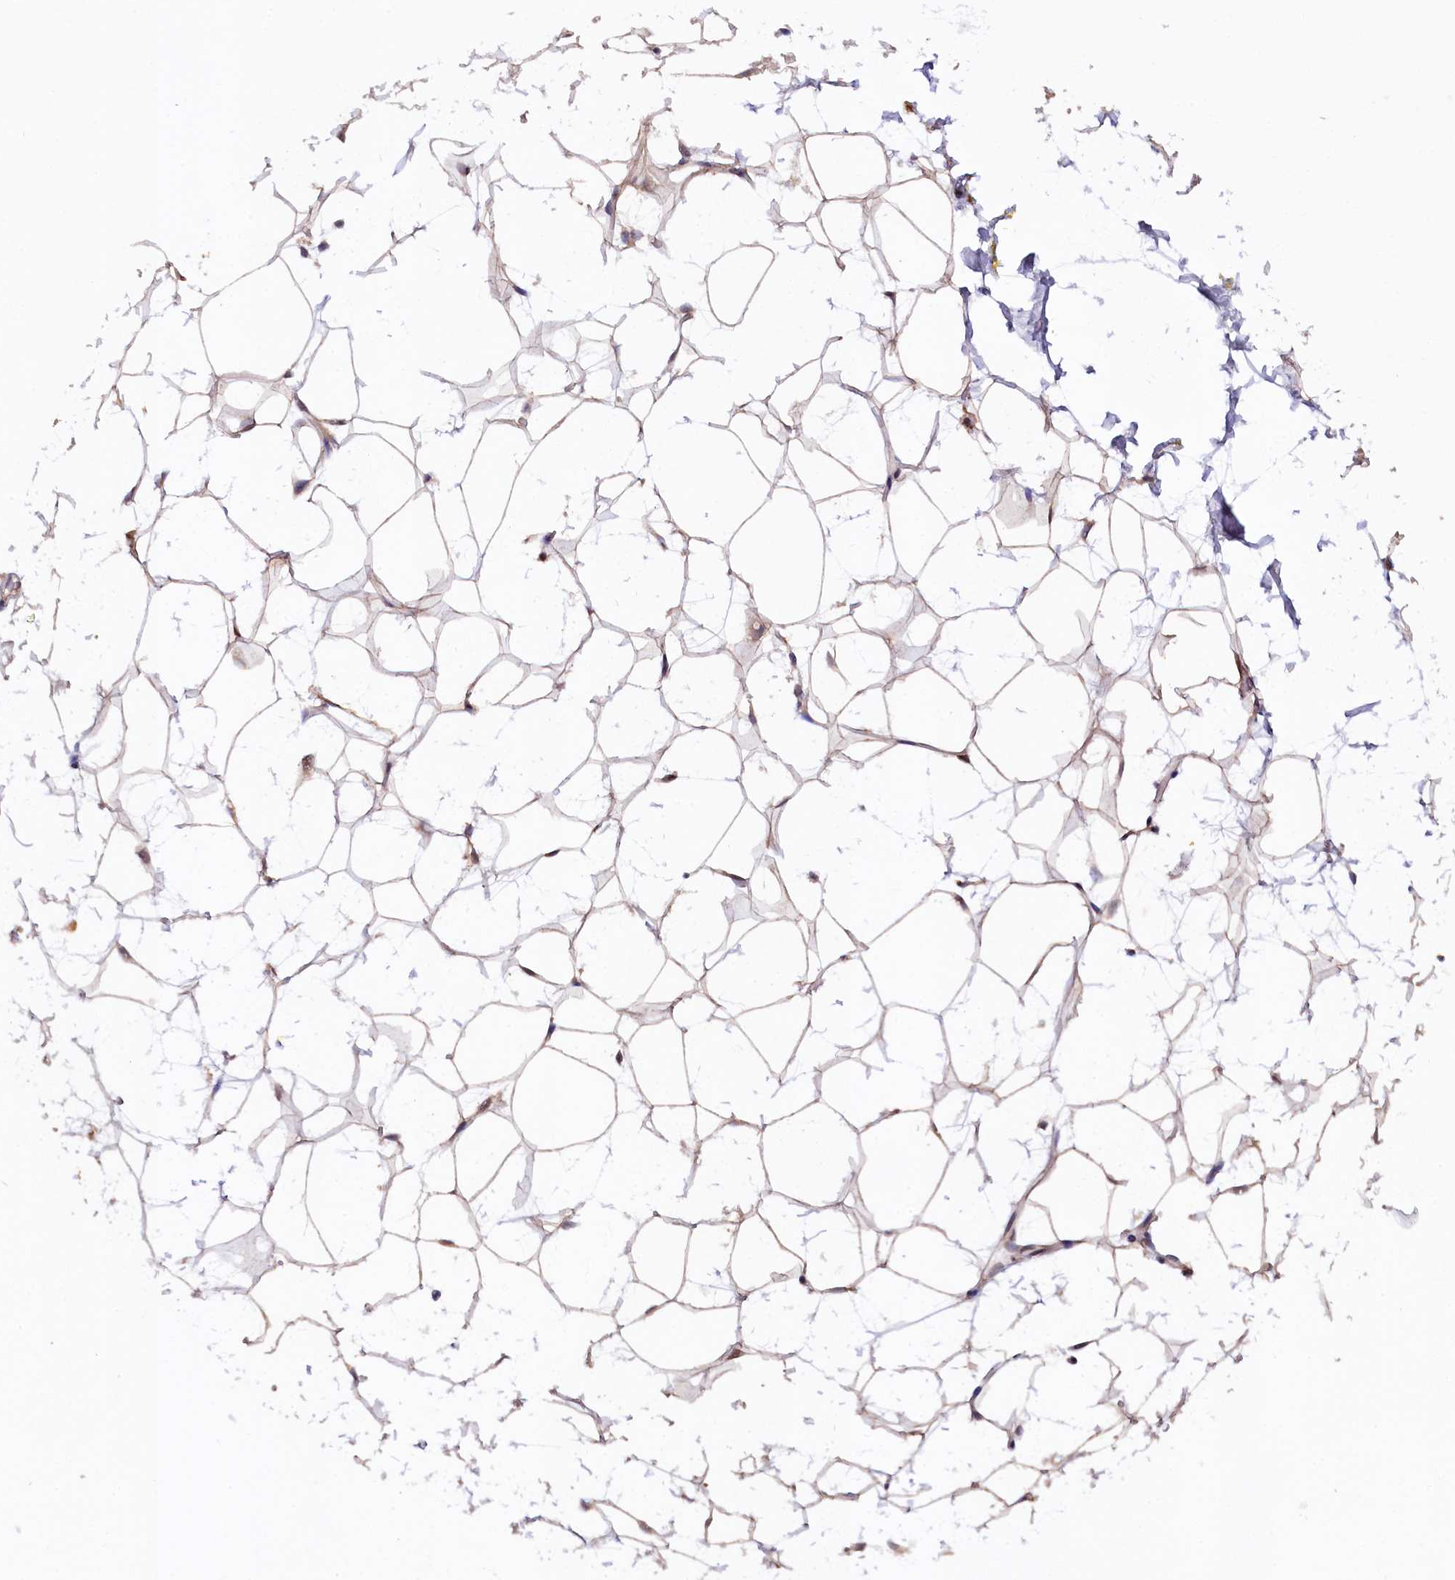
{"staining": {"intensity": "weak", "quantity": ">75%", "location": "cytoplasmic/membranous,nuclear"}, "tissue": "adipose tissue", "cell_type": "Adipocytes", "image_type": "normal", "snomed": [{"axis": "morphology", "description": "Normal tissue, NOS"}, {"axis": "topography", "description": "Breast"}], "caption": "A micrograph of human adipose tissue stained for a protein shows weak cytoplasmic/membranous,nuclear brown staining in adipocytes. Ihc stains the protein in brown and the nuclei are stained blue.", "gene": "PHLDB1", "patient": {"sex": "female", "age": 26}}